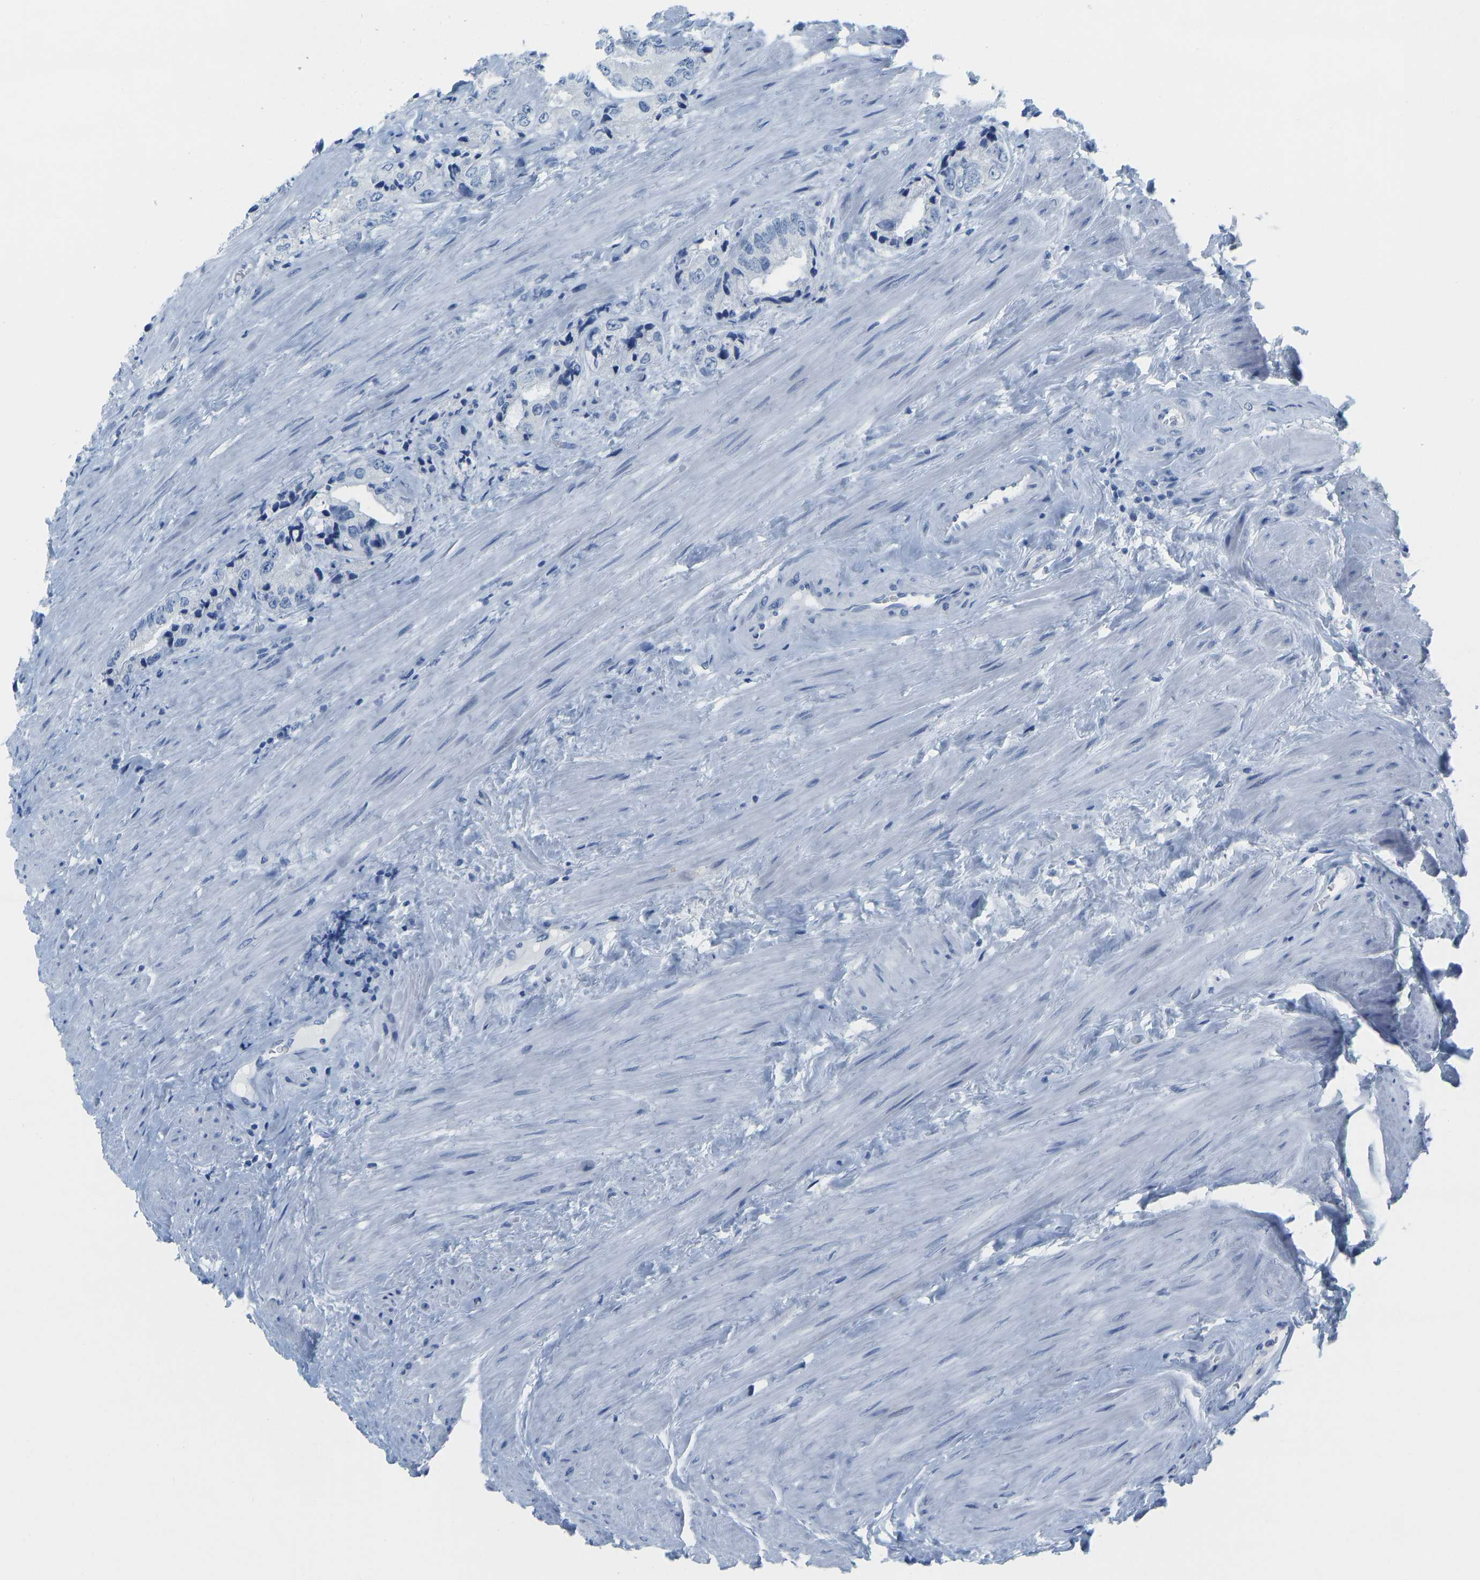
{"staining": {"intensity": "negative", "quantity": "none", "location": "none"}, "tissue": "prostate cancer", "cell_type": "Tumor cells", "image_type": "cancer", "snomed": [{"axis": "morphology", "description": "Adenocarcinoma, High grade"}, {"axis": "topography", "description": "Prostate"}], "caption": "Histopathology image shows no significant protein positivity in tumor cells of prostate cancer. (Stains: DAB (3,3'-diaminobenzidine) immunohistochemistry with hematoxylin counter stain, Microscopy: brightfield microscopy at high magnification).", "gene": "SERPINB3", "patient": {"sex": "male", "age": 61}}